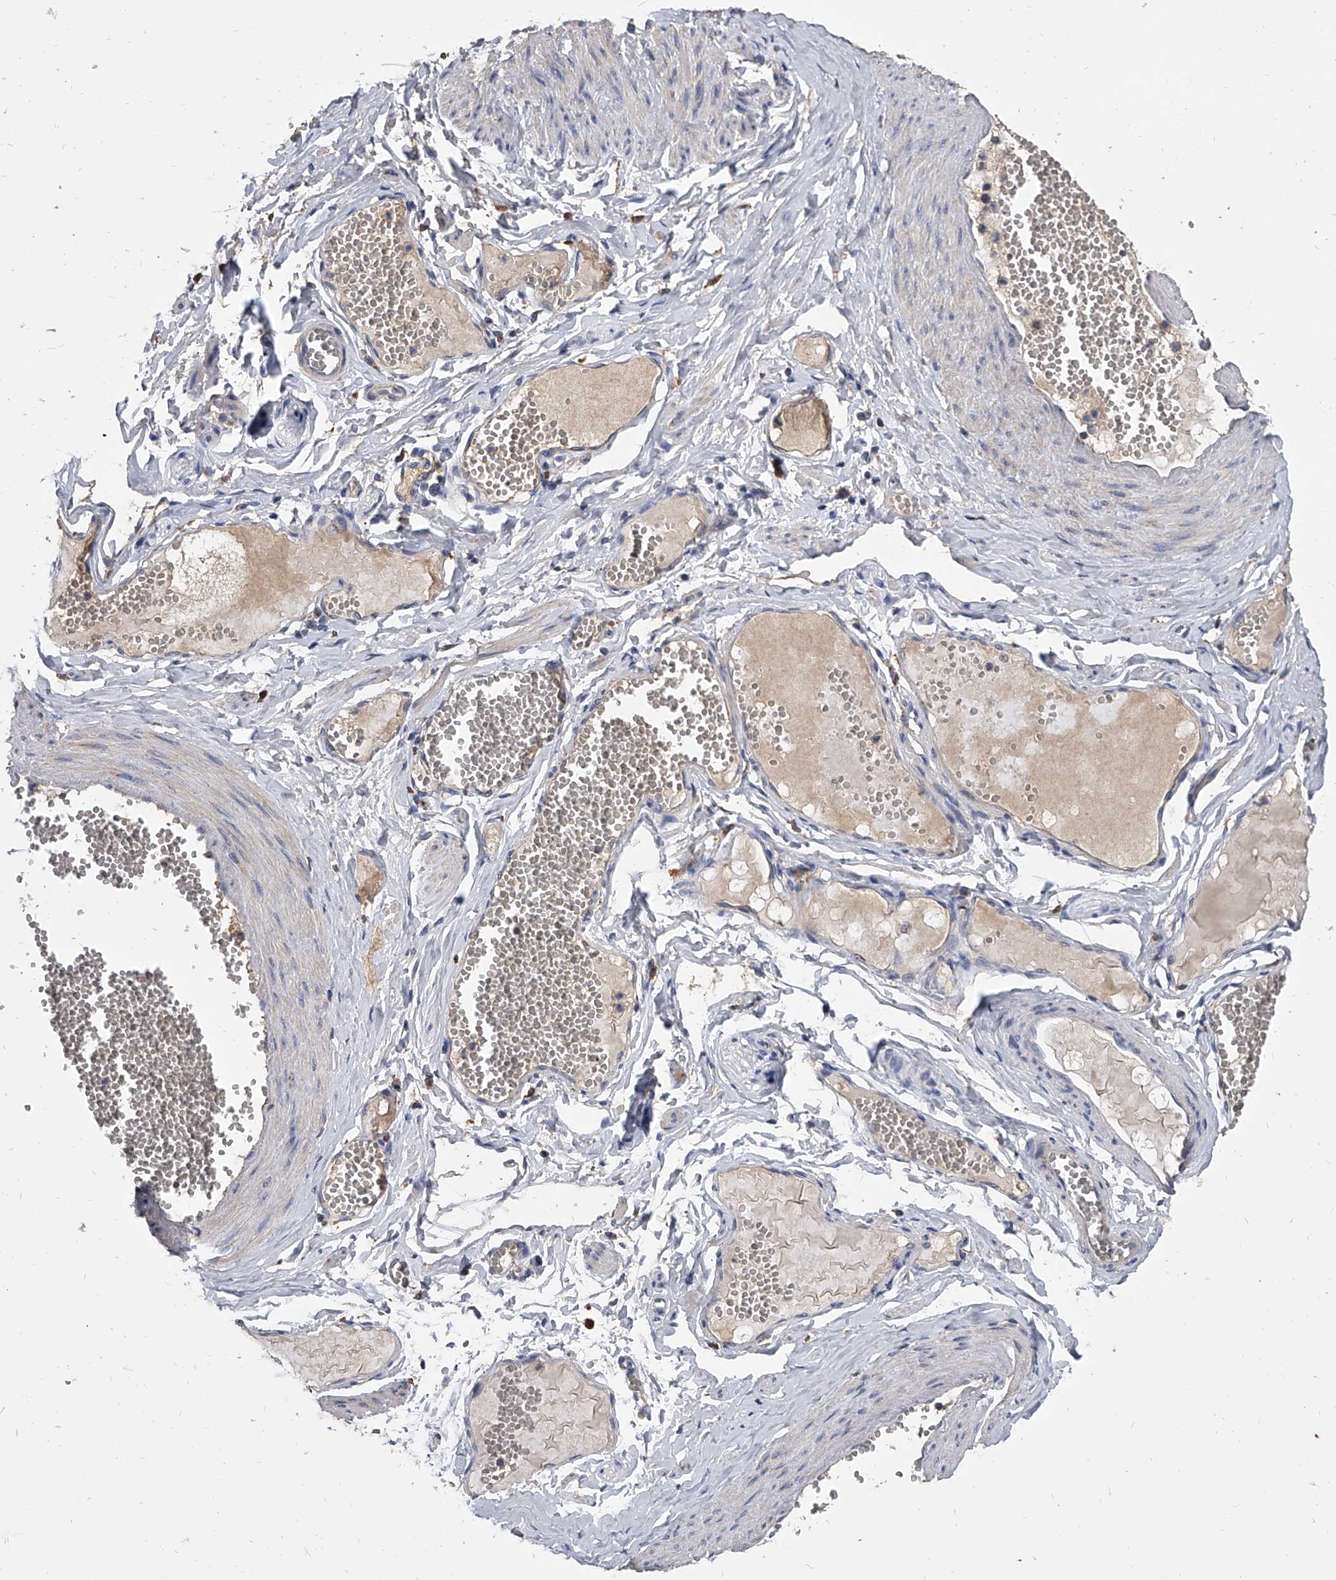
{"staining": {"intensity": "weak", "quantity": ">75%", "location": "cytoplasmic/membranous"}, "tissue": "soft tissue", "cell_type": "Chondrocytes", "image_type": "normal", "snomed": [{"axis": "morphology", "description": "Normal tissue, NOS"}, {"axis": "topography", "description": "Smooth muscle"}, {"axis": "topography", "description": "Peripheral nerve tissue"}], "caption": "High-magnification brightfield microscopy of normal soft tissue stained with DAB (brown) and counterstained with hematoxylin (blue). chondrocytes exhibit weak cytoplasmic/membranous expression is appreciated in about>75% of cells.", "gene": "MRPL28", "patient": {"sex": "female", "age": 39}}